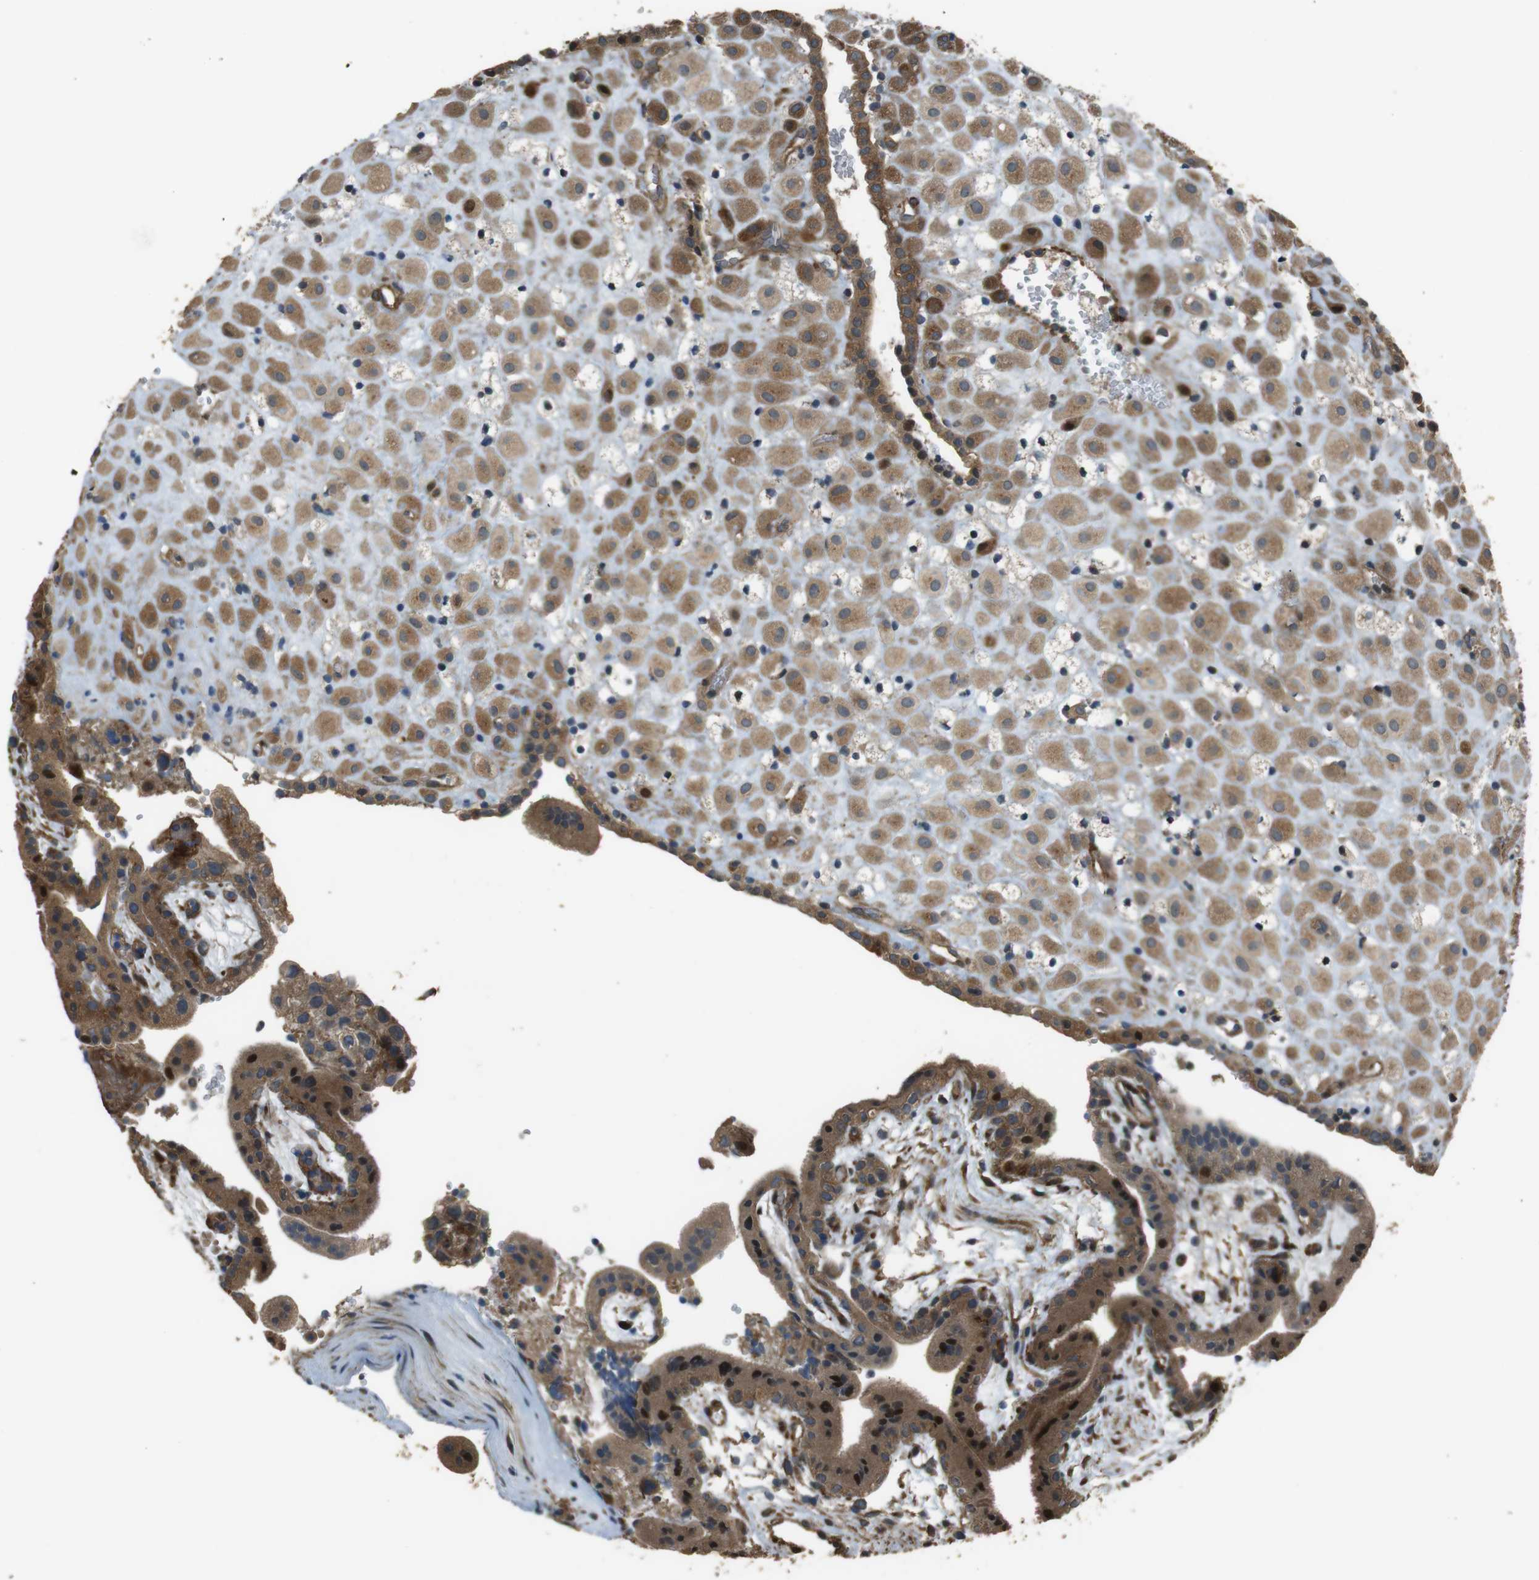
{"staining": {"intensity": "moderate", "quantity": ">75%", "location": "cytoplasmic/membranous"}, "tissue": "placenta", "cell_type": "Decidual cells", "image_type": "normal", "snomed": [{"axis": "morphology", "description": "Normal tissue, NOS"}, {"axis": "topography", "description": "Placenta"}], "caption": "IHC (DAB) staining of unremarkable human placenta displays moderate cytoplasmic/membranous protein staining in about >75% of decidual cells. Immunohistochemistry stains the protein in brown and the nuclei are stained blue.", "gene": "MSRB3", "patient": {"sex": "female", "age": 18}}